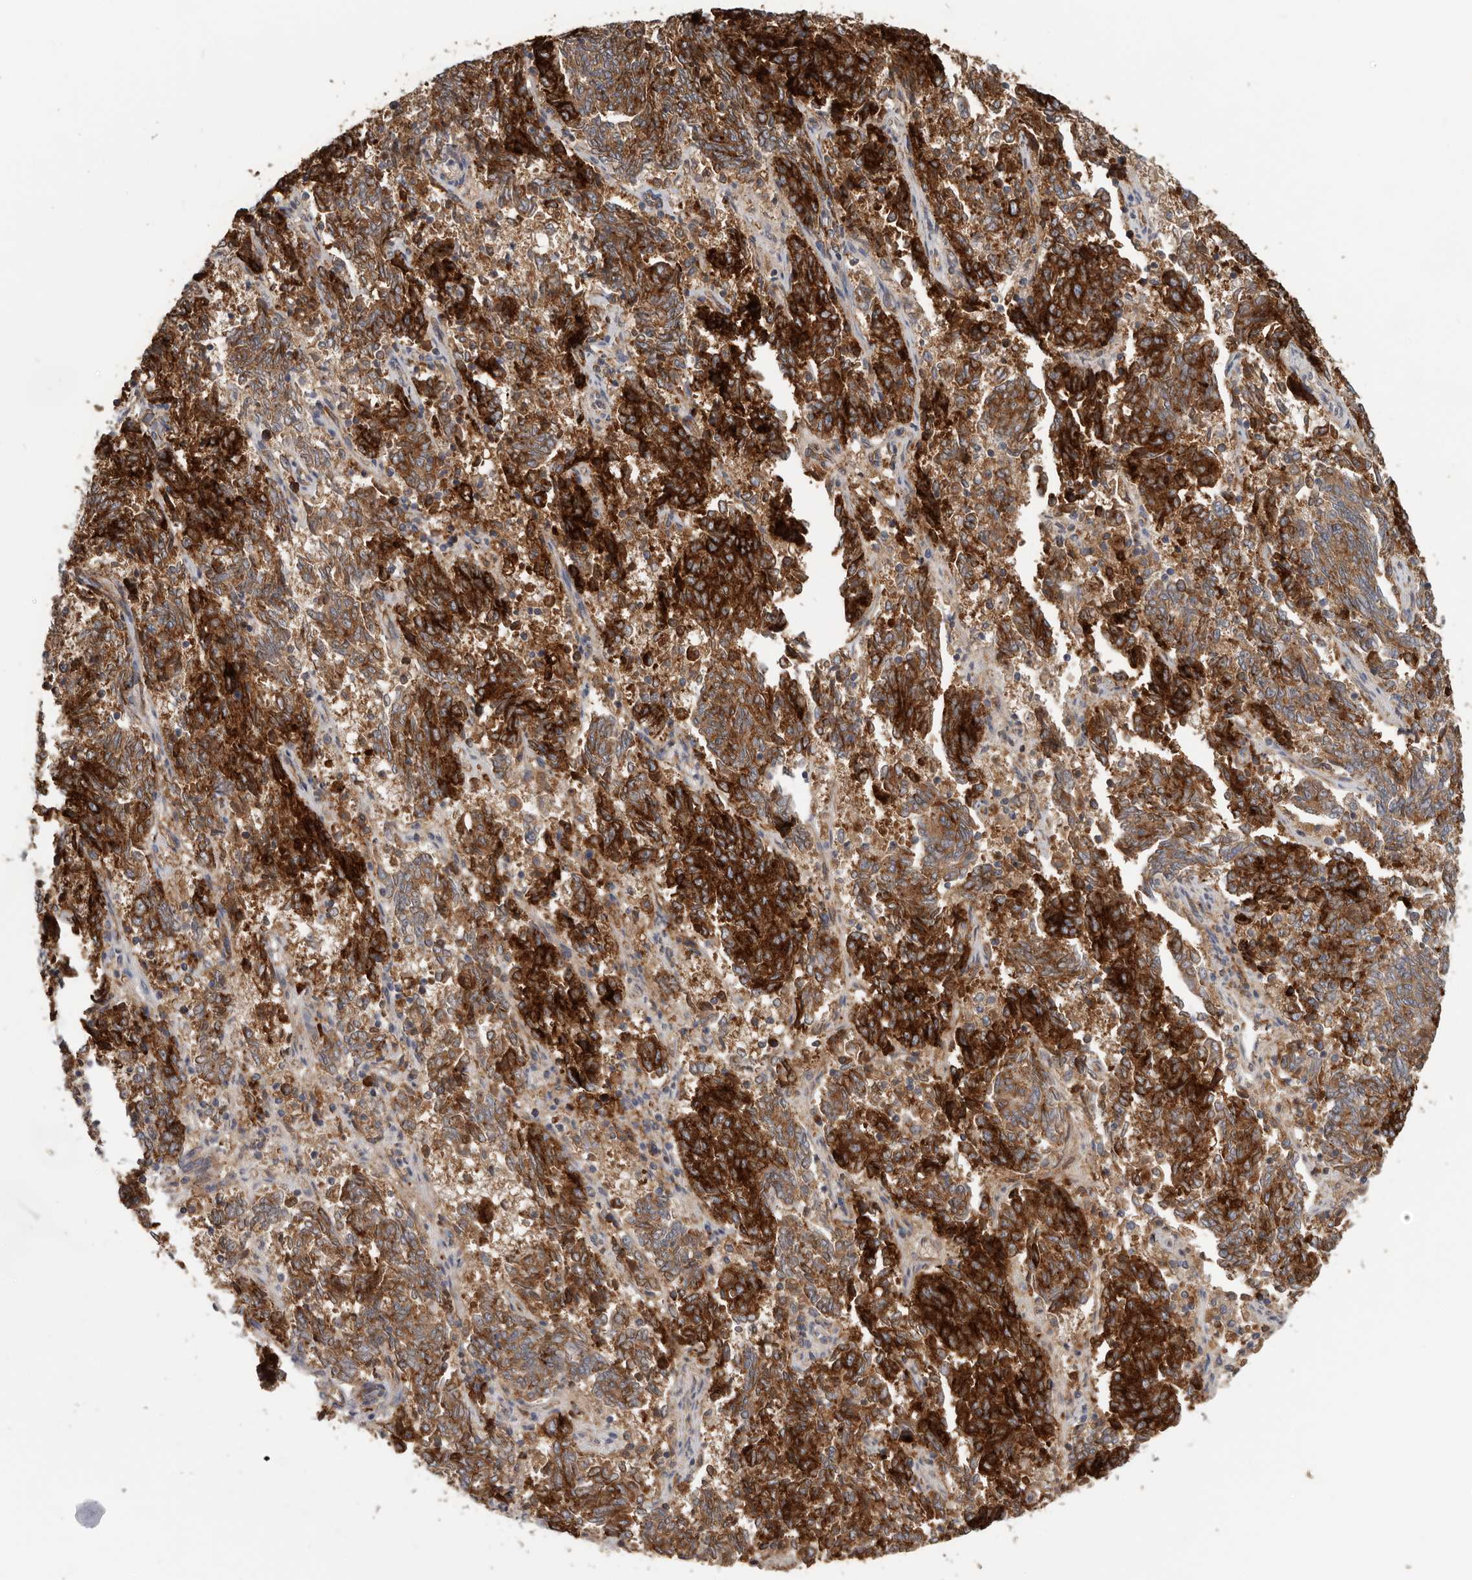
{"staining": {"intensity": "strong", "quantity": ">75%", "location": "cytoplasmic/membranous"}, "tissue": "endometrial cancer", "cell_type": "Tumor cells", "image_type": "cancer", "snomed": [{"axis": "morphology", "description": "Adenocarcinoma, NOS"}, {"axis": "topography", "description": "Endometrium"}], "caption": "IHC of endometrial cancer displays high levels of strong cytoplasmic/membranous positivity in about >75% of tumor cells.", "gene": "TFRC", "patient": {"sex": "female", "age": 80}}